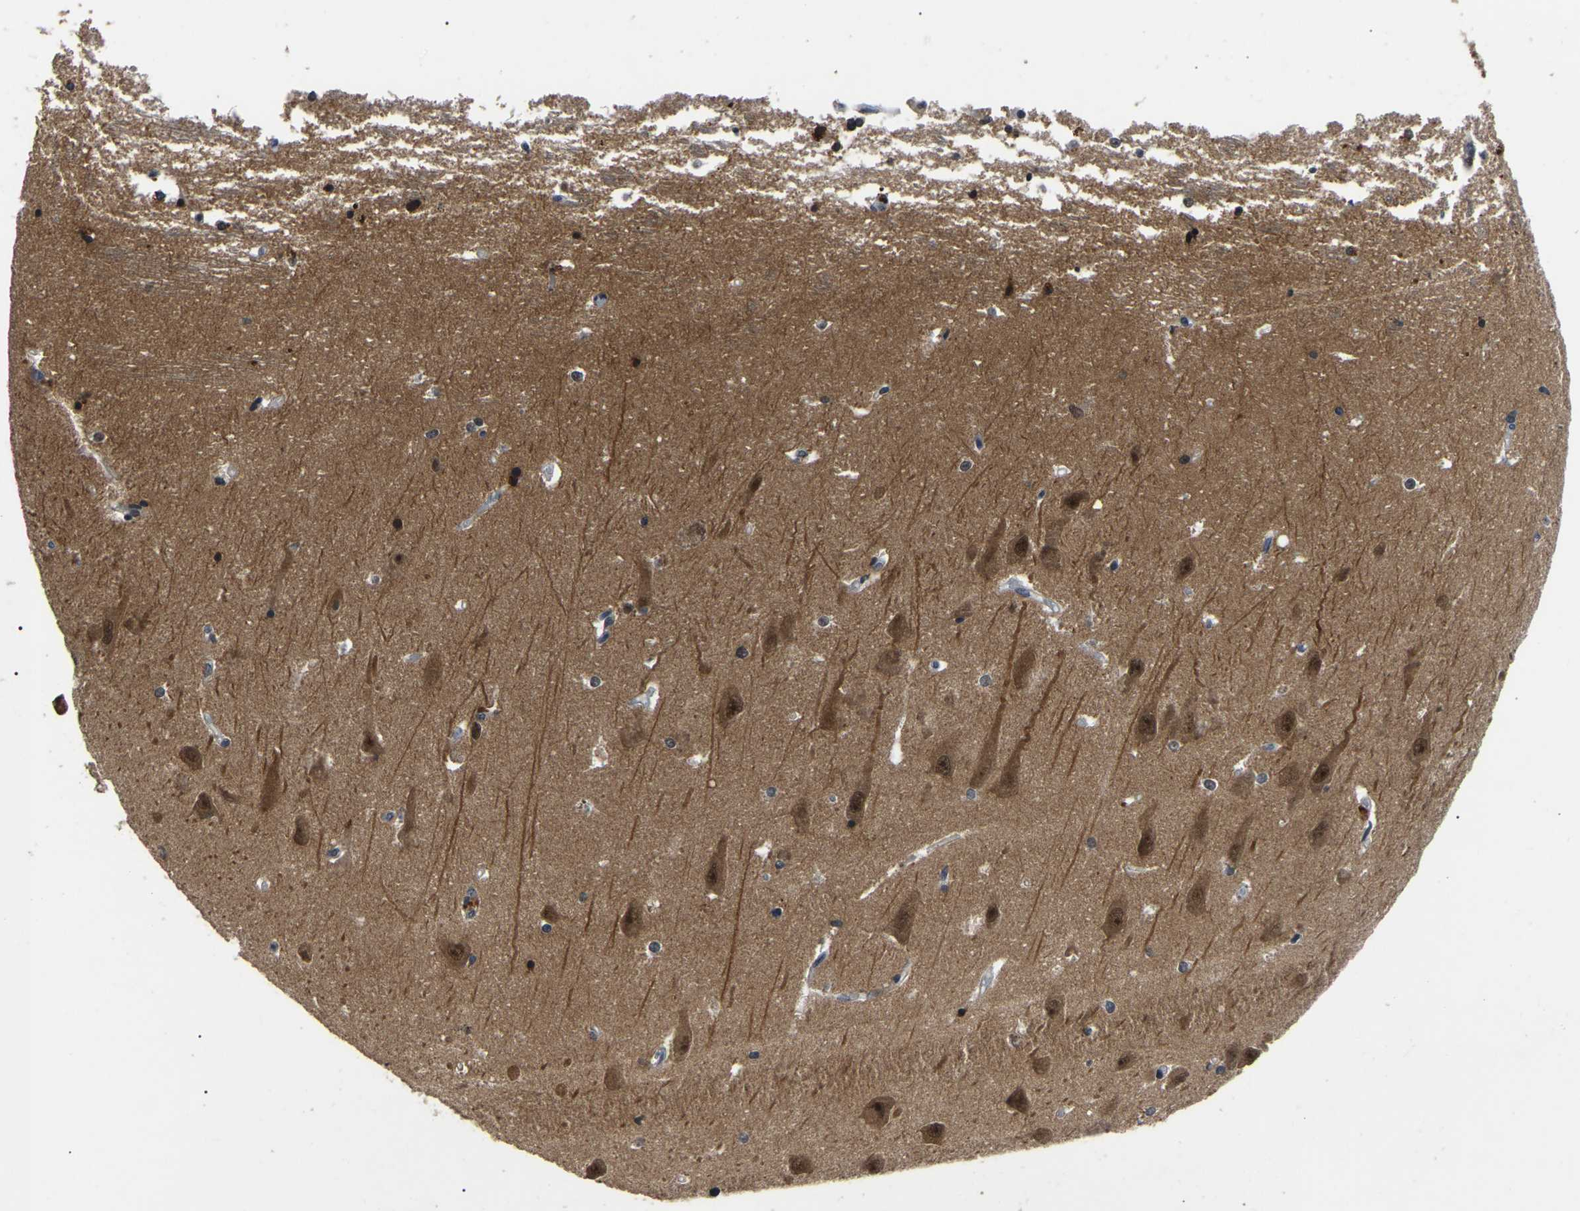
{"staining": {"intensity": "strong", "quantity": "<25%", "location": "cytoplasmic/membranous,nuclear"}, "tissue": "hippocampus", "cell_type": "Glial cells", "image_type": "normal", "snomed": [{"axis": "morphology", "description": "Normal tissue, NOS"}, {"axis": "topography", "description": "Hippocampus"}], "caption": "This image exhibits IHC staining of unremarkable hippocampus, with medium strong cytoplasmic/membranous,nuclear positivity in about <25% of glial cells.", "gene": "PPM1E", "patient": {"sex": "male", "age": 45}}